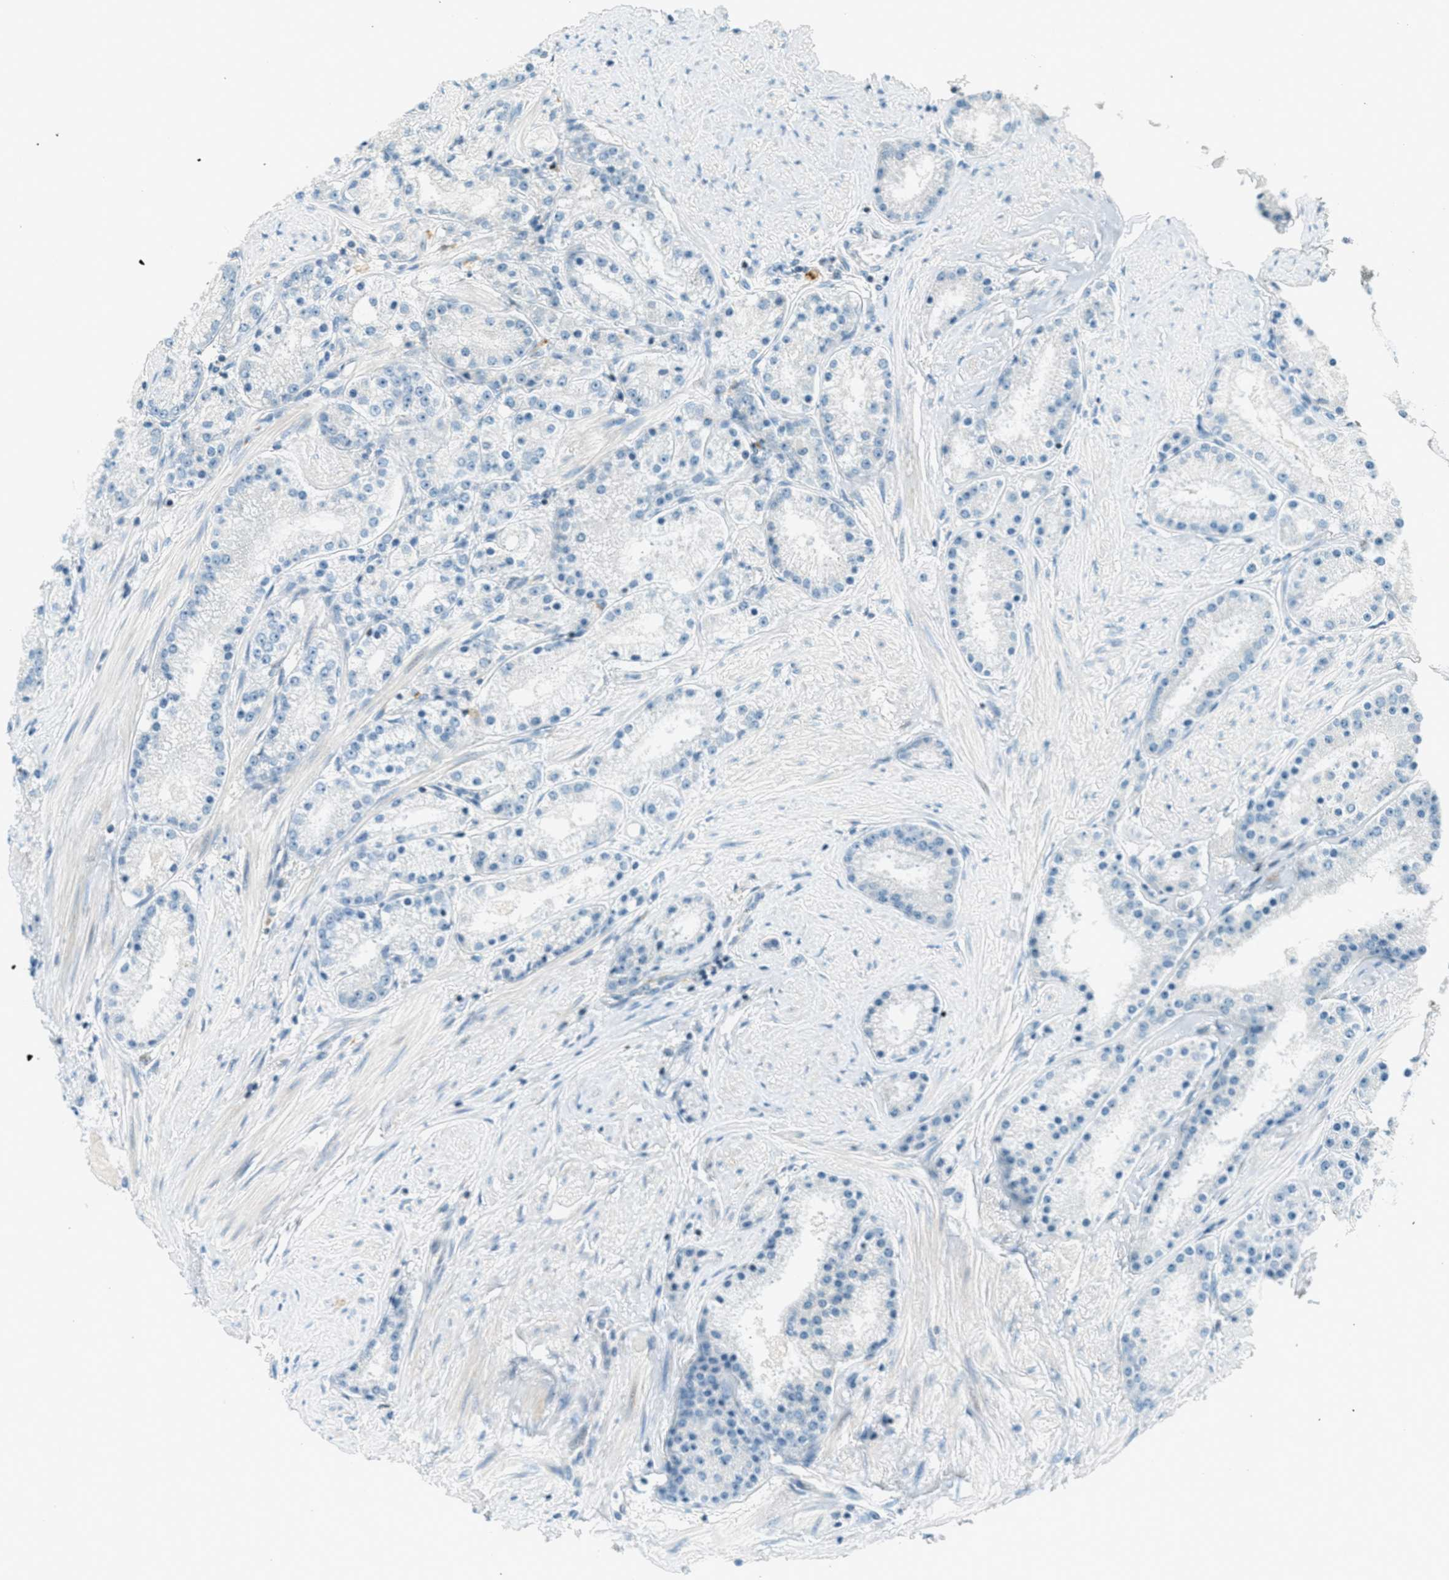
{"staining": {"intensity": "negative", "quantity": "none", "location": "none"}, "tissue": "prostate cancer", "cell_type": "Tumor cells", "image_type": "cancer", "snomed": [{"axis": "morphology", "description": "Adenocarcinoma, Low grade"}, {"axis": "topography", "description": "Prostate"}], "caption": "Image shows no protein expression in tumor cells of prostate adenocarcinoma (low-grade) tissue. (DAB (3,3'-diaminobenzidine) IHC visualized using brightfield microscopy, high magnification).", "gene": "PTPN23", "patient": {"sex": "male", "age": 63}}